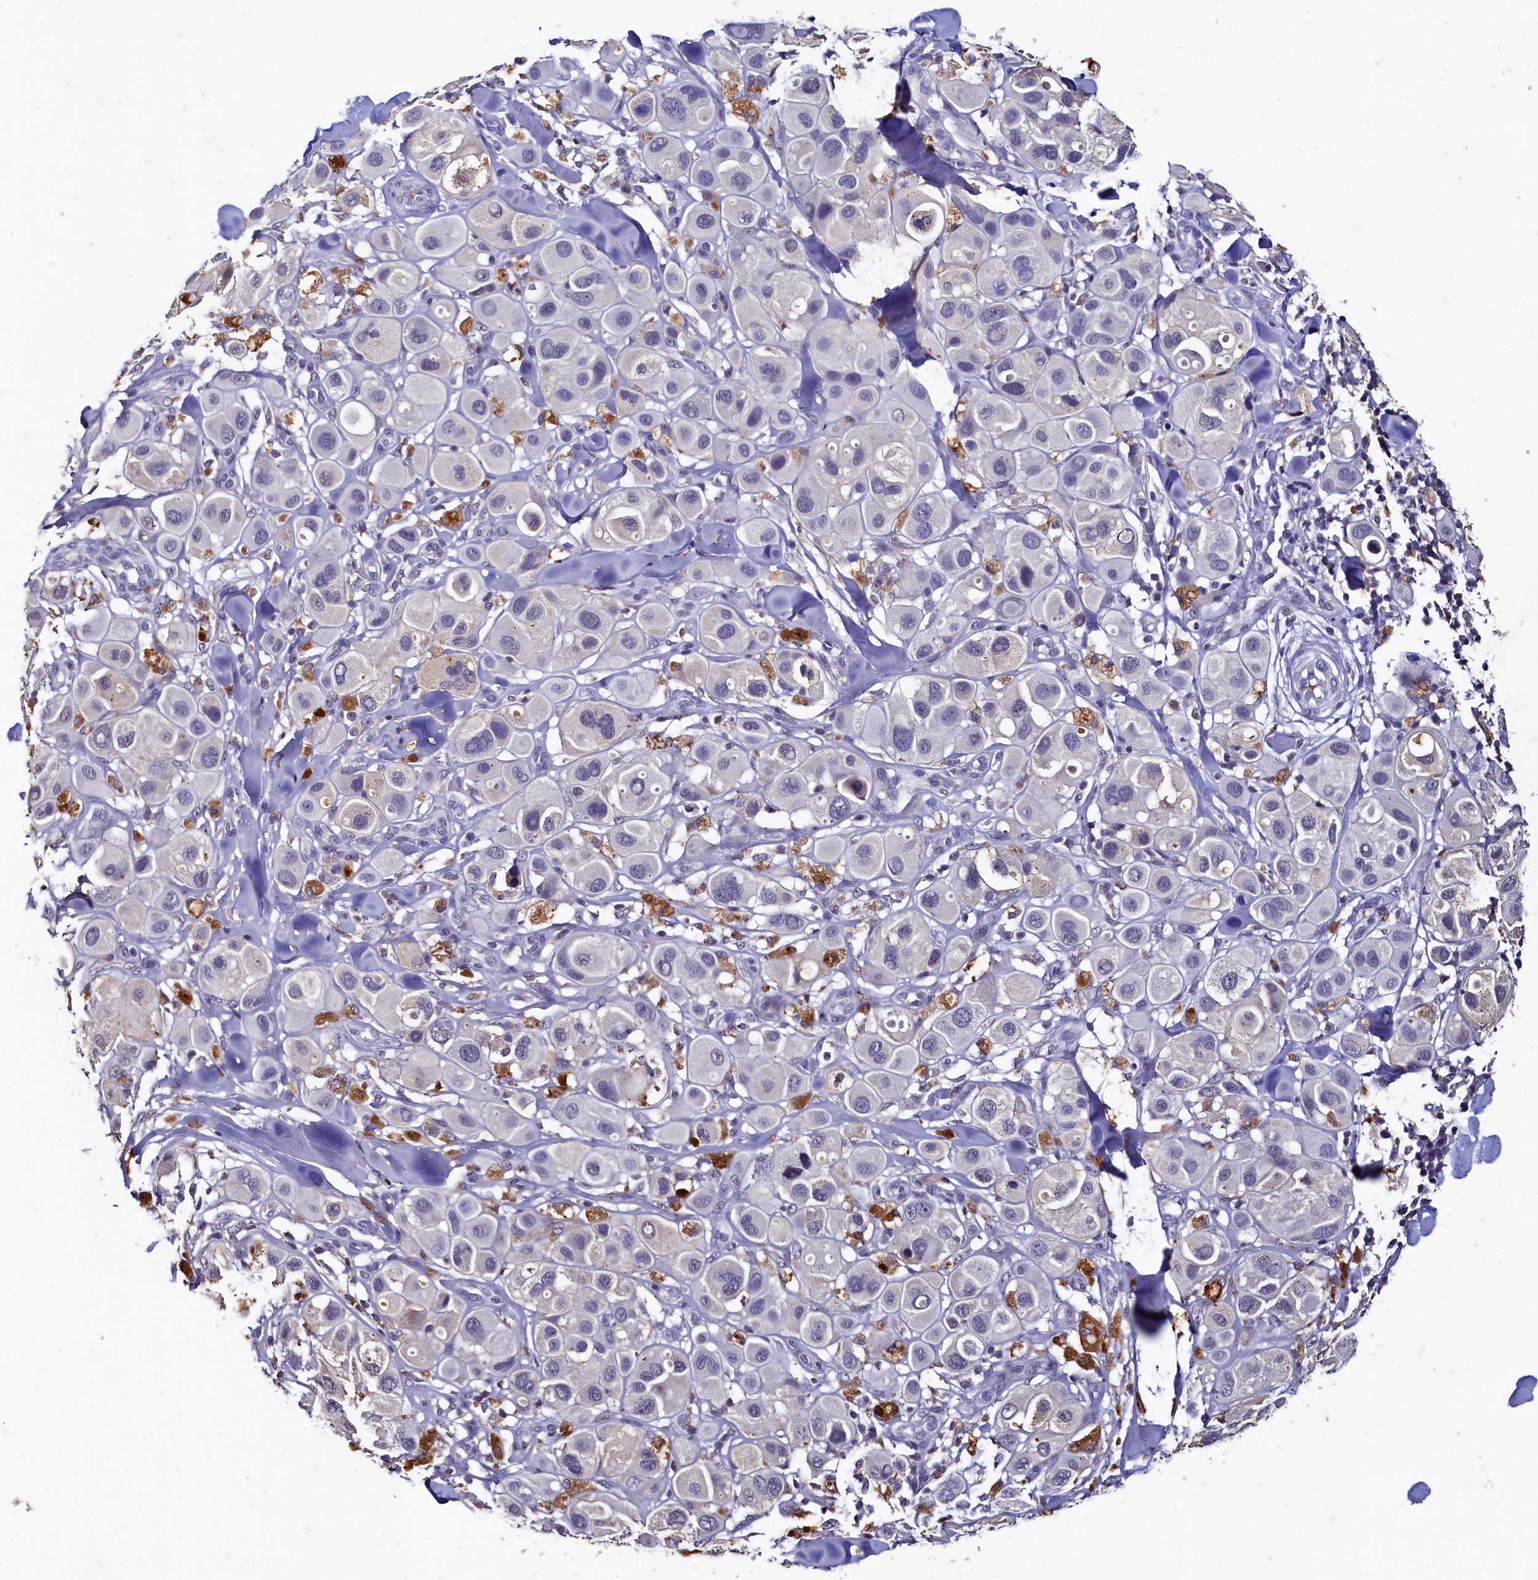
{"staining": {"intensity": "negative", "quantity": "none", "location": "none"}, "tissue": "melanoma", "cell_type": "Tumor cells", "image_type": "cancer", "snomed": [{"axis": "morphology", "description": "Malignant melanoma, Metastatic site"}, {"axis": "topography", "description": "Skin"}], "caption": "This is an IHC photomicrograph of human melanoma. There is no positivity in tumor cells.", "gene": "CSTPP1", "patient": {"sex": "male", "age": 41}}